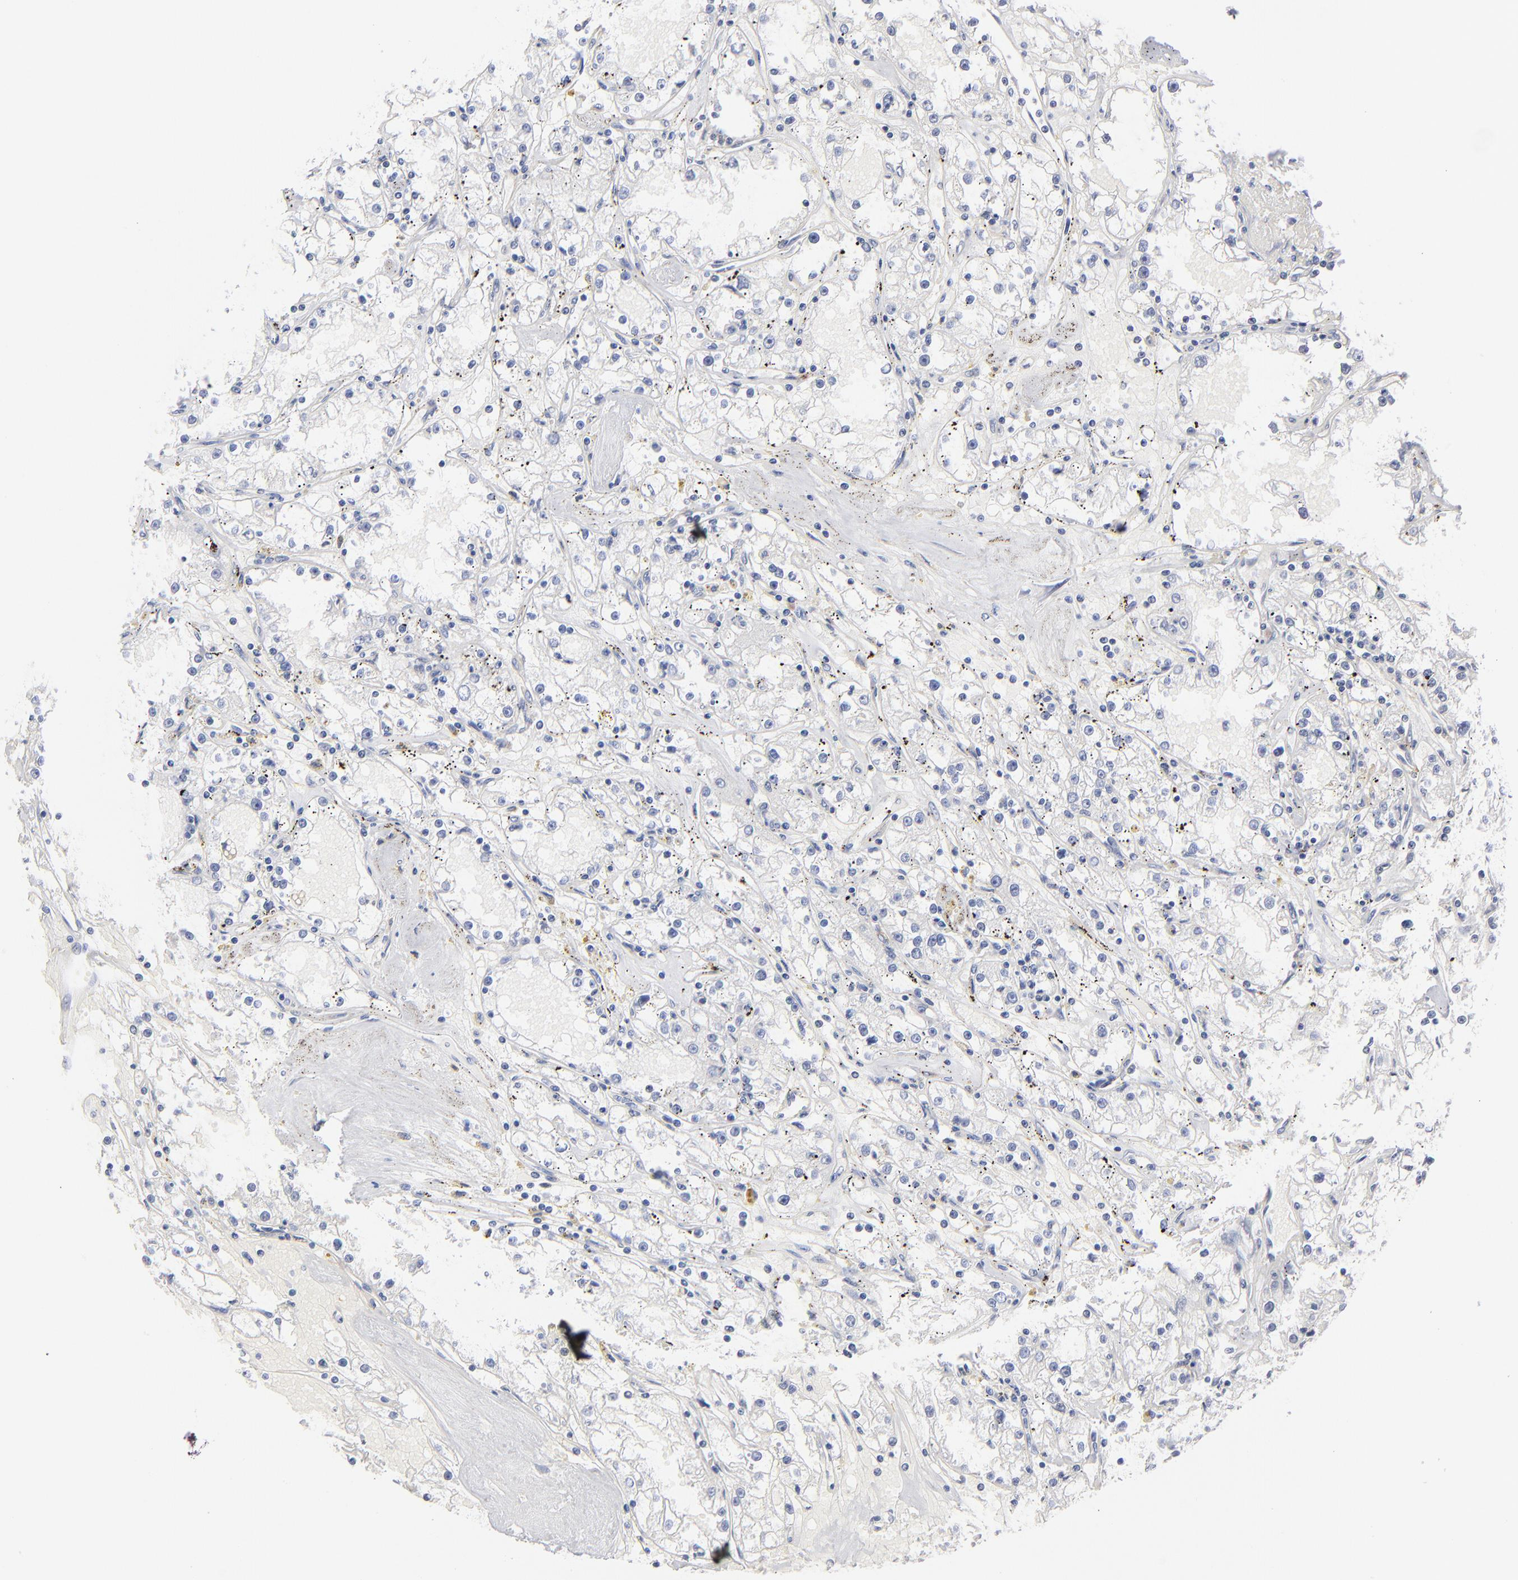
{"staining": {"intensity": "negative", "quantity": "none", "location": "none"}, "tissue": "renal cancer", "cell_type": "Tumor cells", "image_type": "cancer", "snomed": [{"axis": "morphology", "description": "Adenocarcinoma, NOS"}, {"axis": "topography", "description": "Kidney"}], "caption": "A photomicrograph of renal adenocarcinoma stained for a protein displays no brown staining in tumor cells. The staining is performed using DAB brown chromogen with nuclei counter-stained in using hematoxylin.", "gene": "SEPTIN6", "patient": {"sex": "male", "age": 56}}